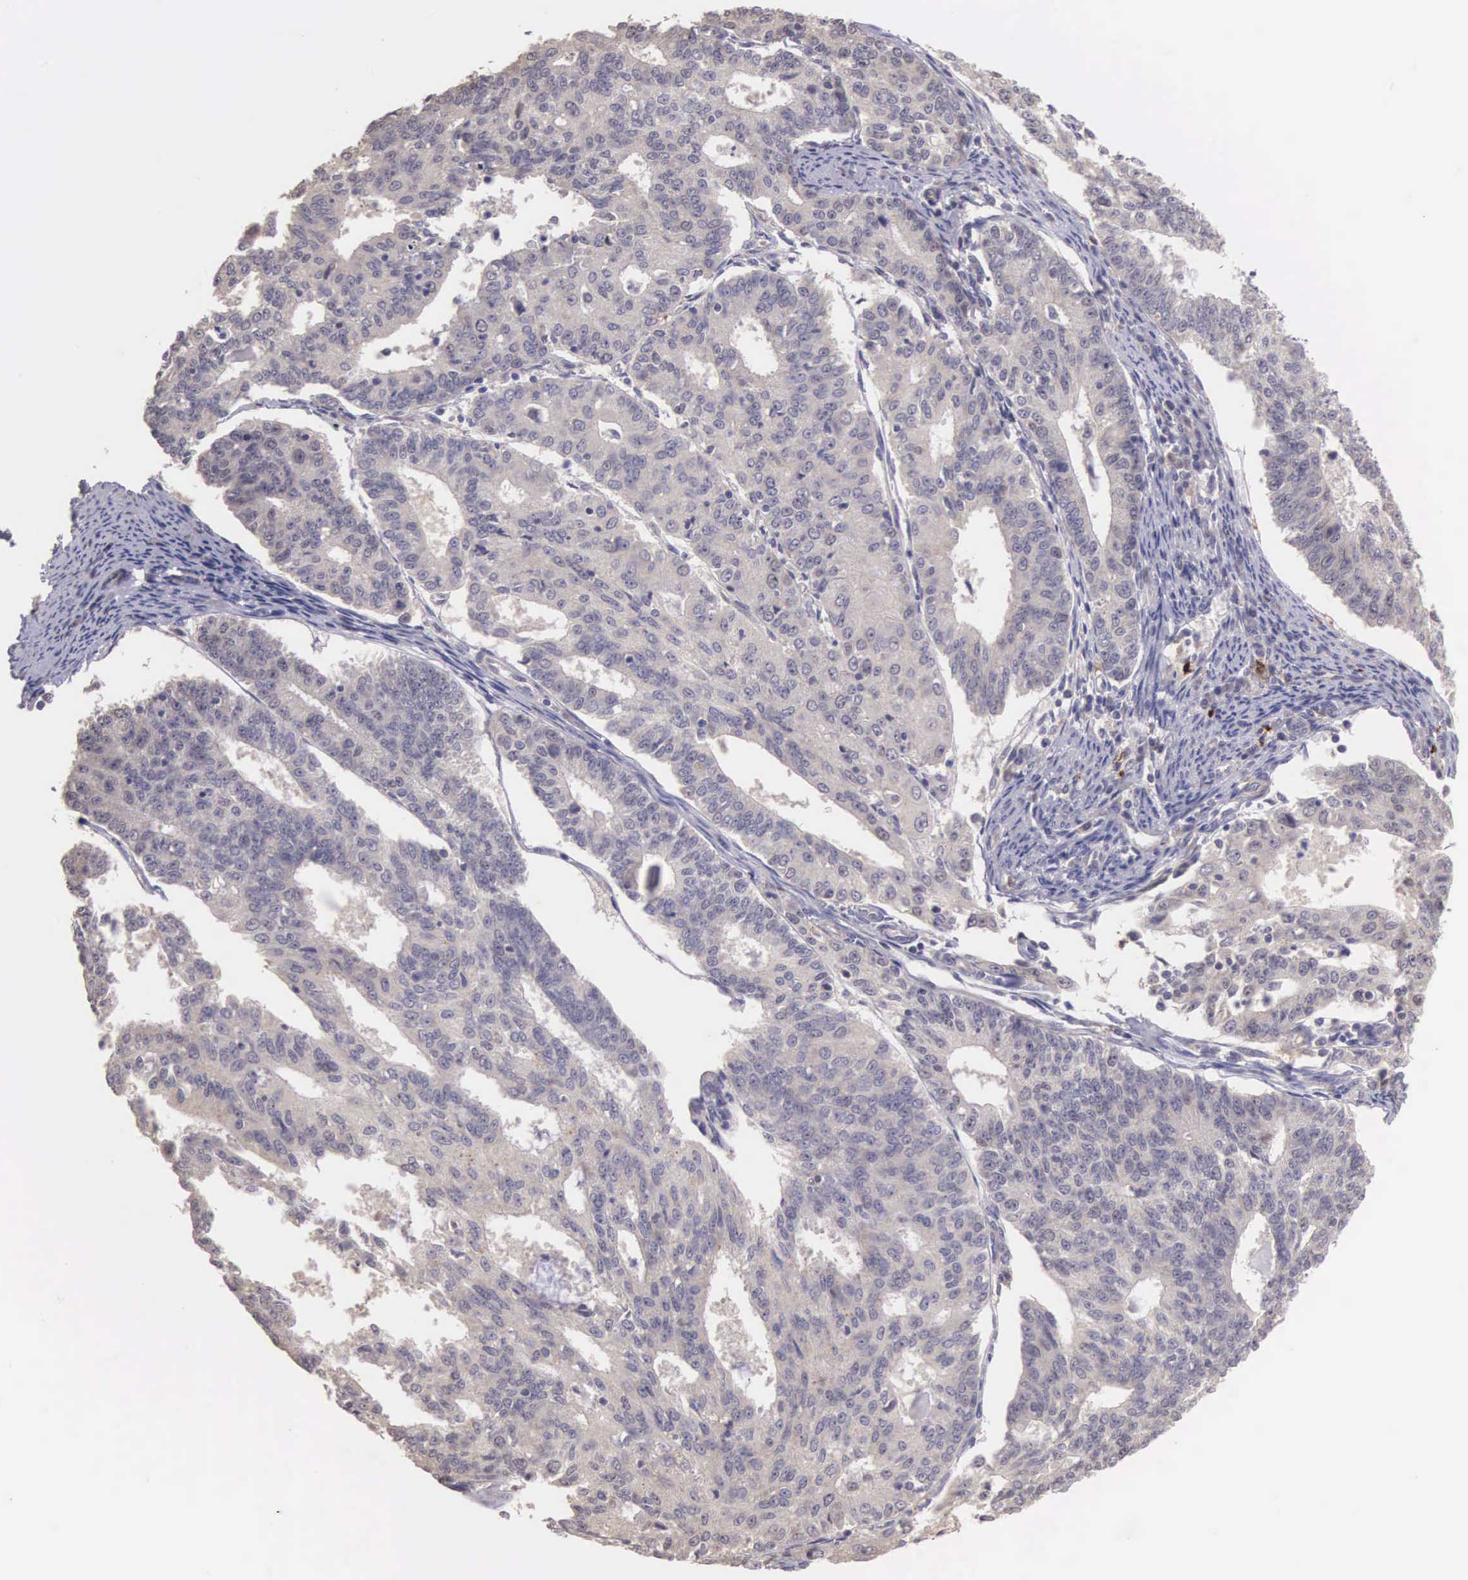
{"staining": {"intensity": "negative", "quantity": "none", "location": "none"}, "tissue": "endometrial cancer", "cell_type": "Tumor cells", "image_type": "cancer", "snomed": [{"axis": "morphology", "description": "Adenocarcinoma, NOS"}, {"axis": "topography", "description": "Endometrium"}], "caption": "Tumor cells show no significant protein expression in endometrial adenocarcinoma. Nuclei are stained in blue.", "gene": "CDC45", "patient": {"sex": "female", "age": 56}}